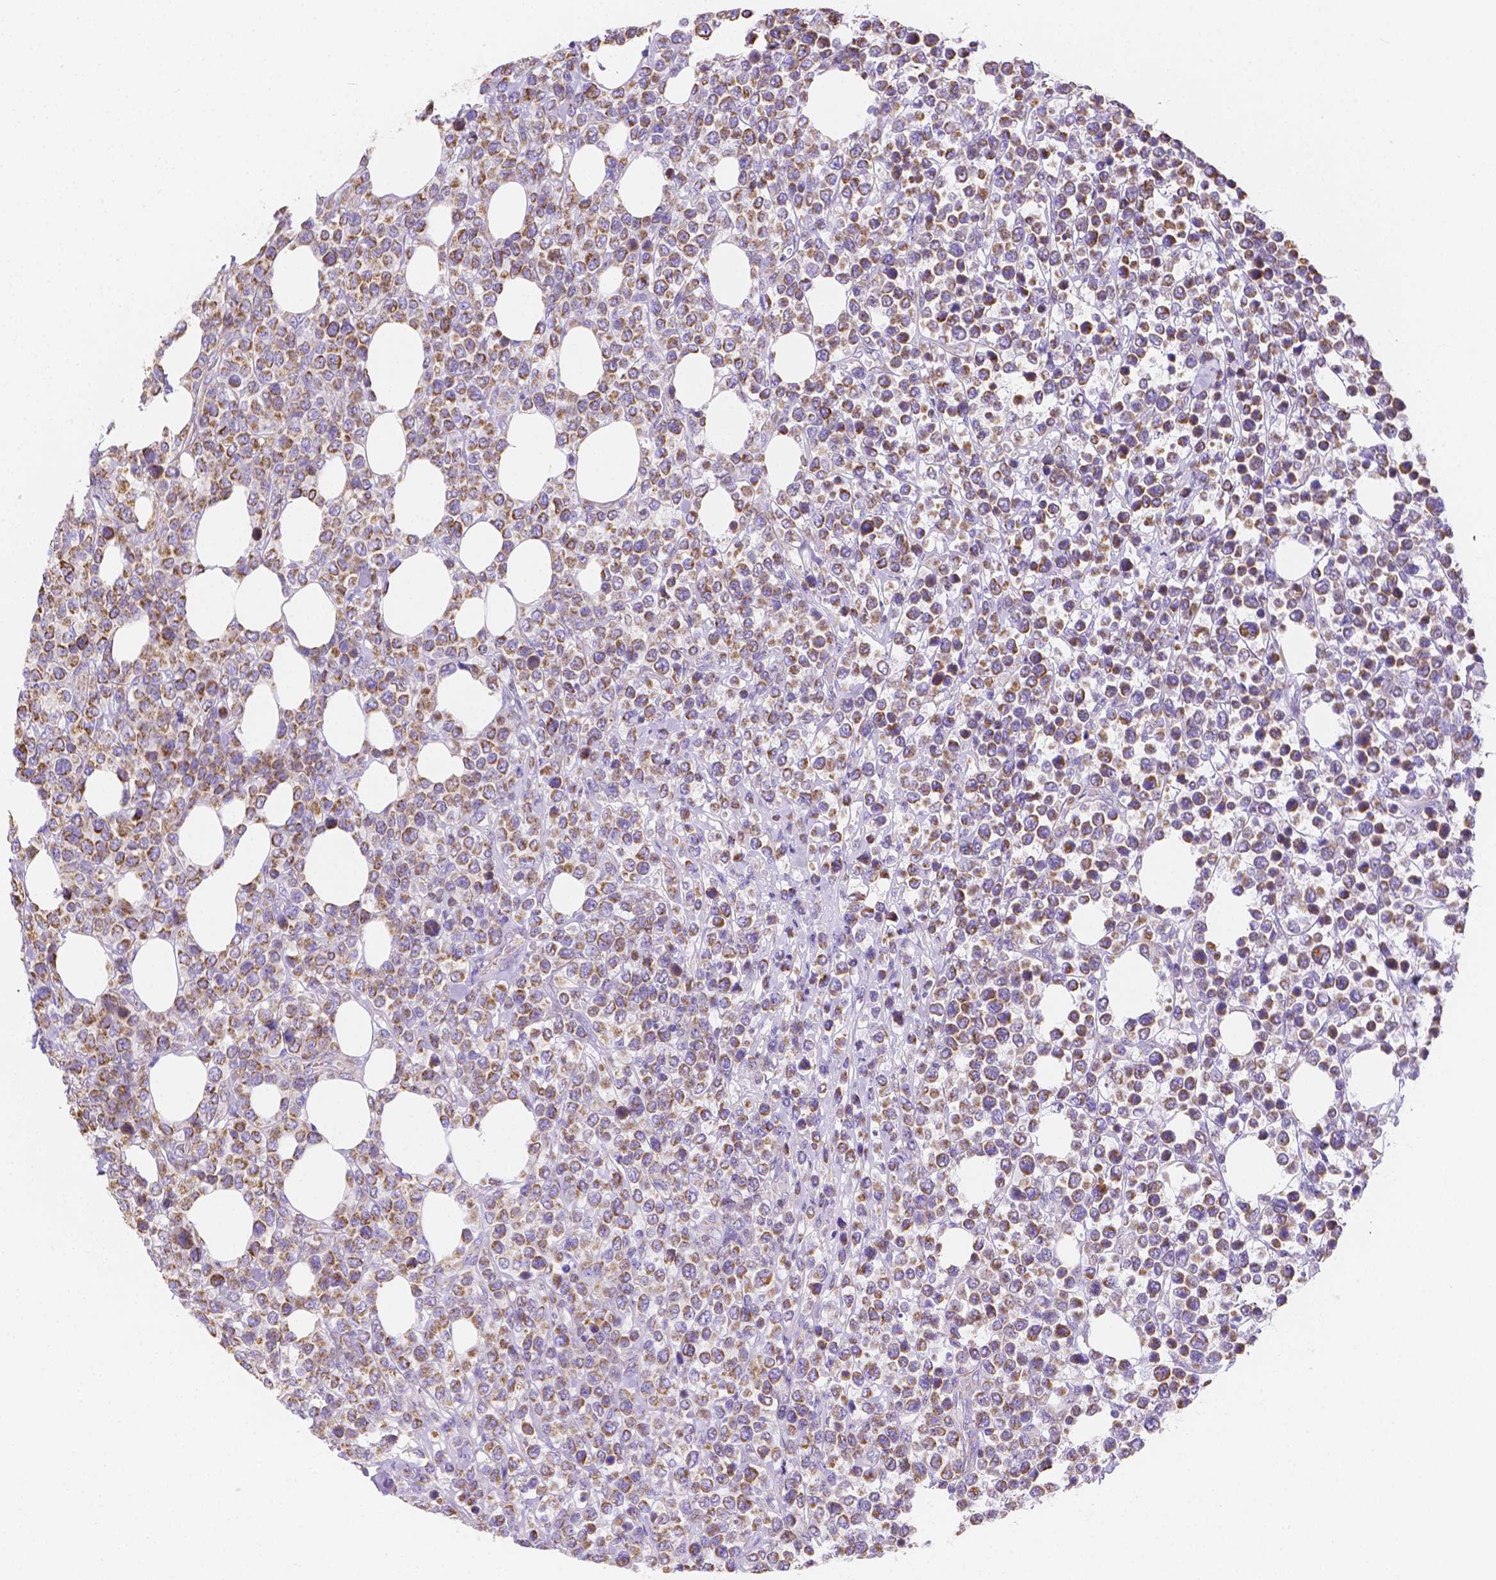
{"staining": {"intensity": "moderate", "quantity": ">75%", "location": "cytoplasmic/membranous"}, "tissue": "lymphoma", "cell_type": "Tumor cells", "image_type": "cancer", "snomed": [{"axis": "morphology", "description": "Malignant lymphoma, non-Hodgkin's type, High grade"}, {"axis": "topography", "description": "Soft tissue"}], "caption": "The immunohistochemical stain highlights moderate cytoplasmic/membranous positivity in tumor cells of lymphoma tissue.", "gene": "SGTB", "patient": {"sex": "female", "age": 56}}